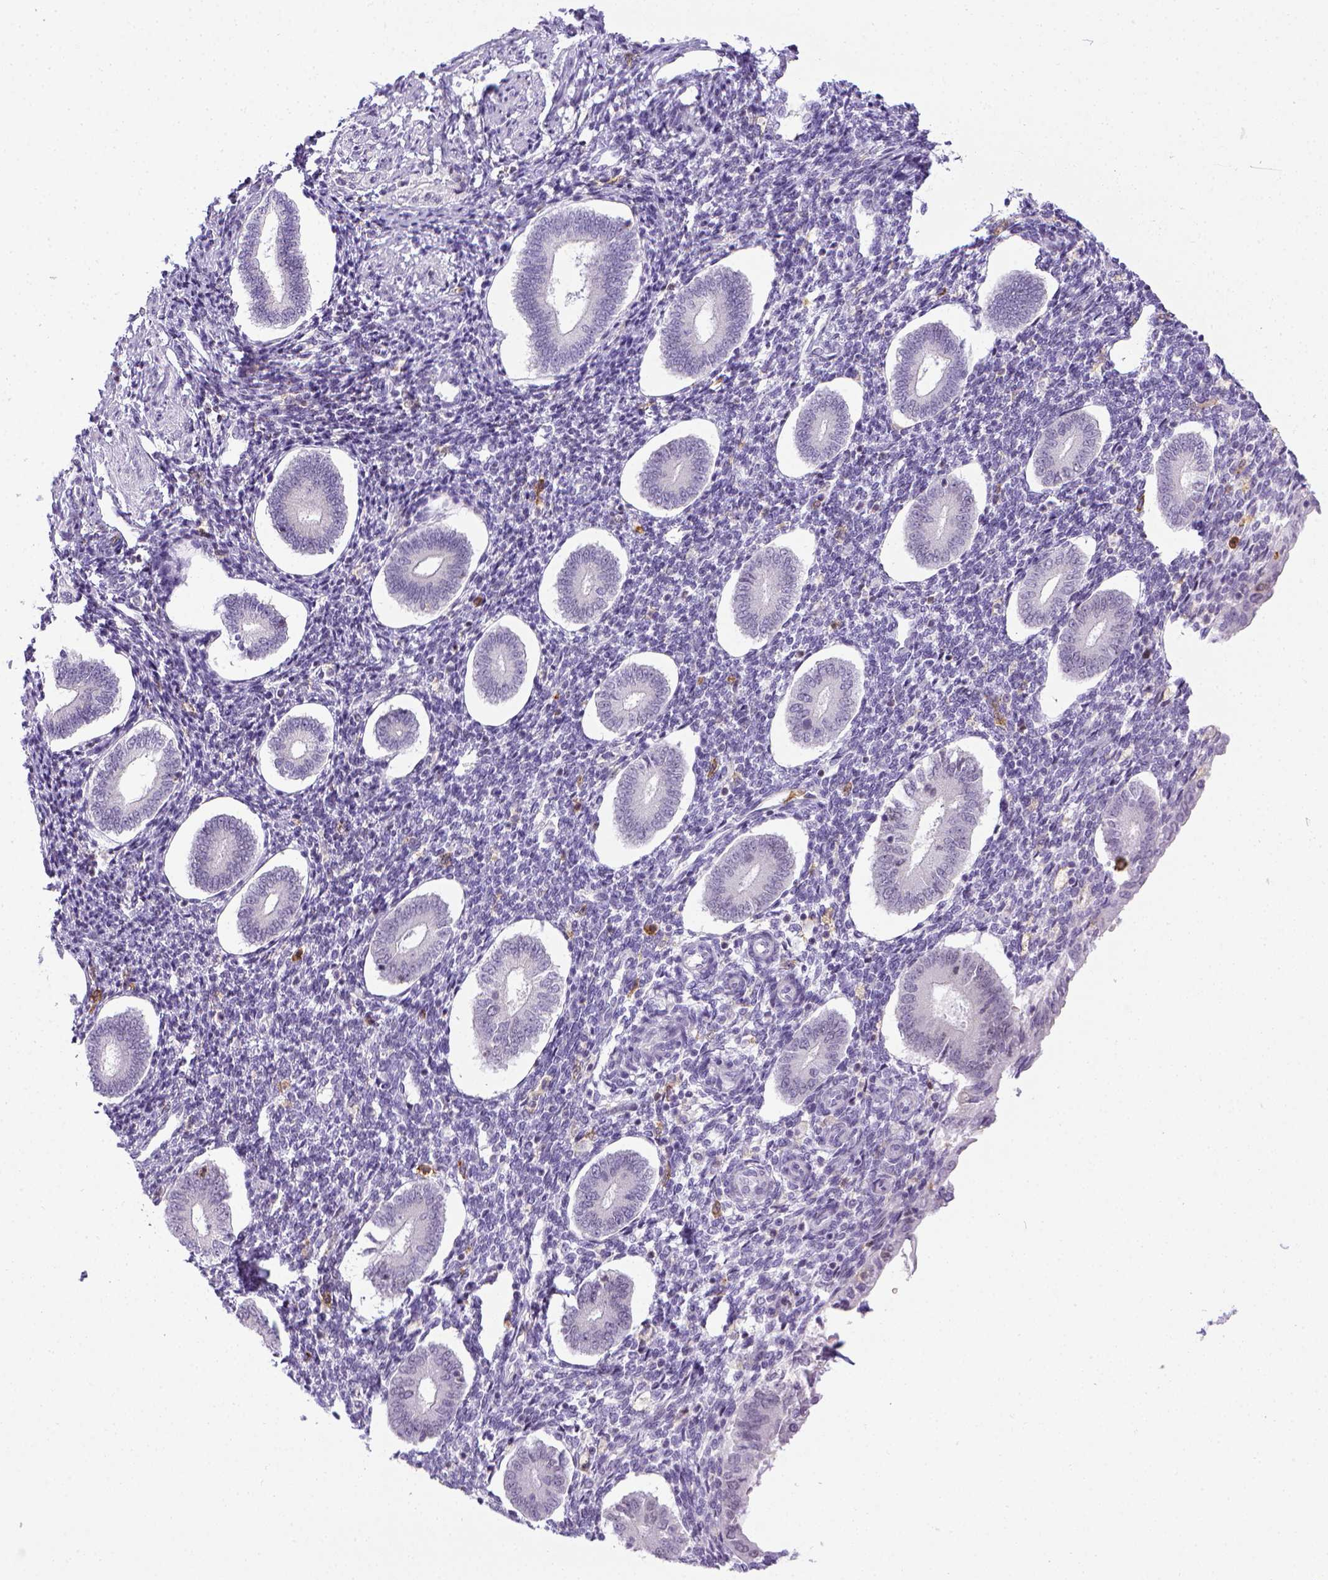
{"staining": {"intensity": "negative", "quantity": "none", "location": "none"}, "tissue": "endometrium", "cell_type": "Cells in endometrial stroma", "image_type": "normal", "snomed": [{"axis": "morphology", "description": "Normal tissue, NOS"}, {"axis": "topography", "description": "Endometrium"}], "caption": "DAB (3,3'-diaminobenzidine) immunohistochemical staining of normal endometrium displays no significant staining in cells in endometrial stroma. Nuclei are stained in blue.", "gene": "ITGAM", "patient": {"sex": "female", "age": 40}}